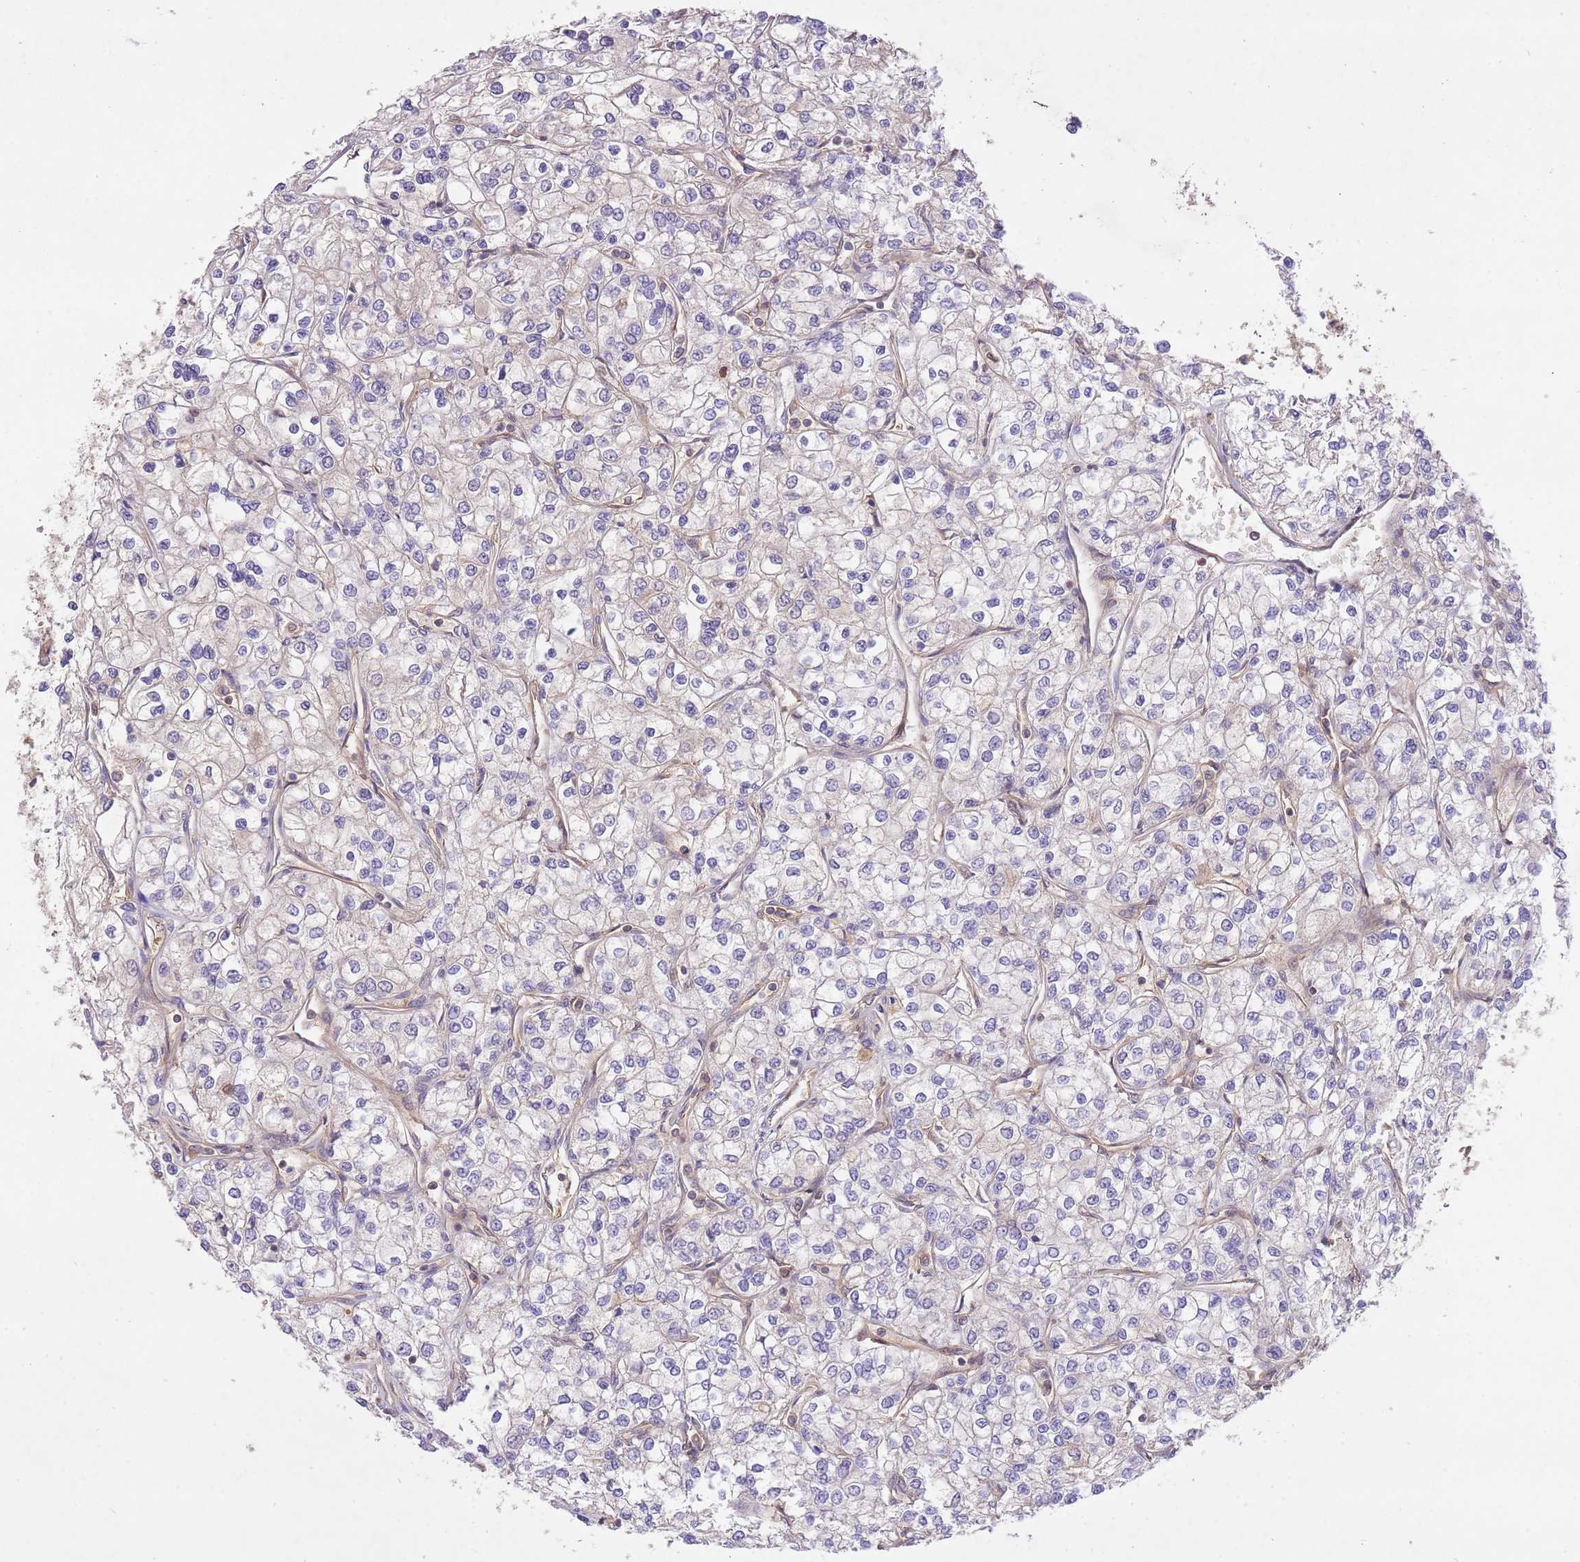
{"staining": {"intensity": "negative", "quantity": "none", "location": "none"}, "tissue": "renal cancer", "cell_type": "Tumor cells", "image_type": "cancer", "snomed": [{"axis": "morphology", "description": "Adenocarcinoma, NOS"}, {"axis": "topography", "description": "Kidney"}], "caption": "Renal cancer stained for a protein using immunohistochemistry exhibits no positivity tumor cells.", "gene": "PREP", "patient": {"sex": "male", "age": 80}}